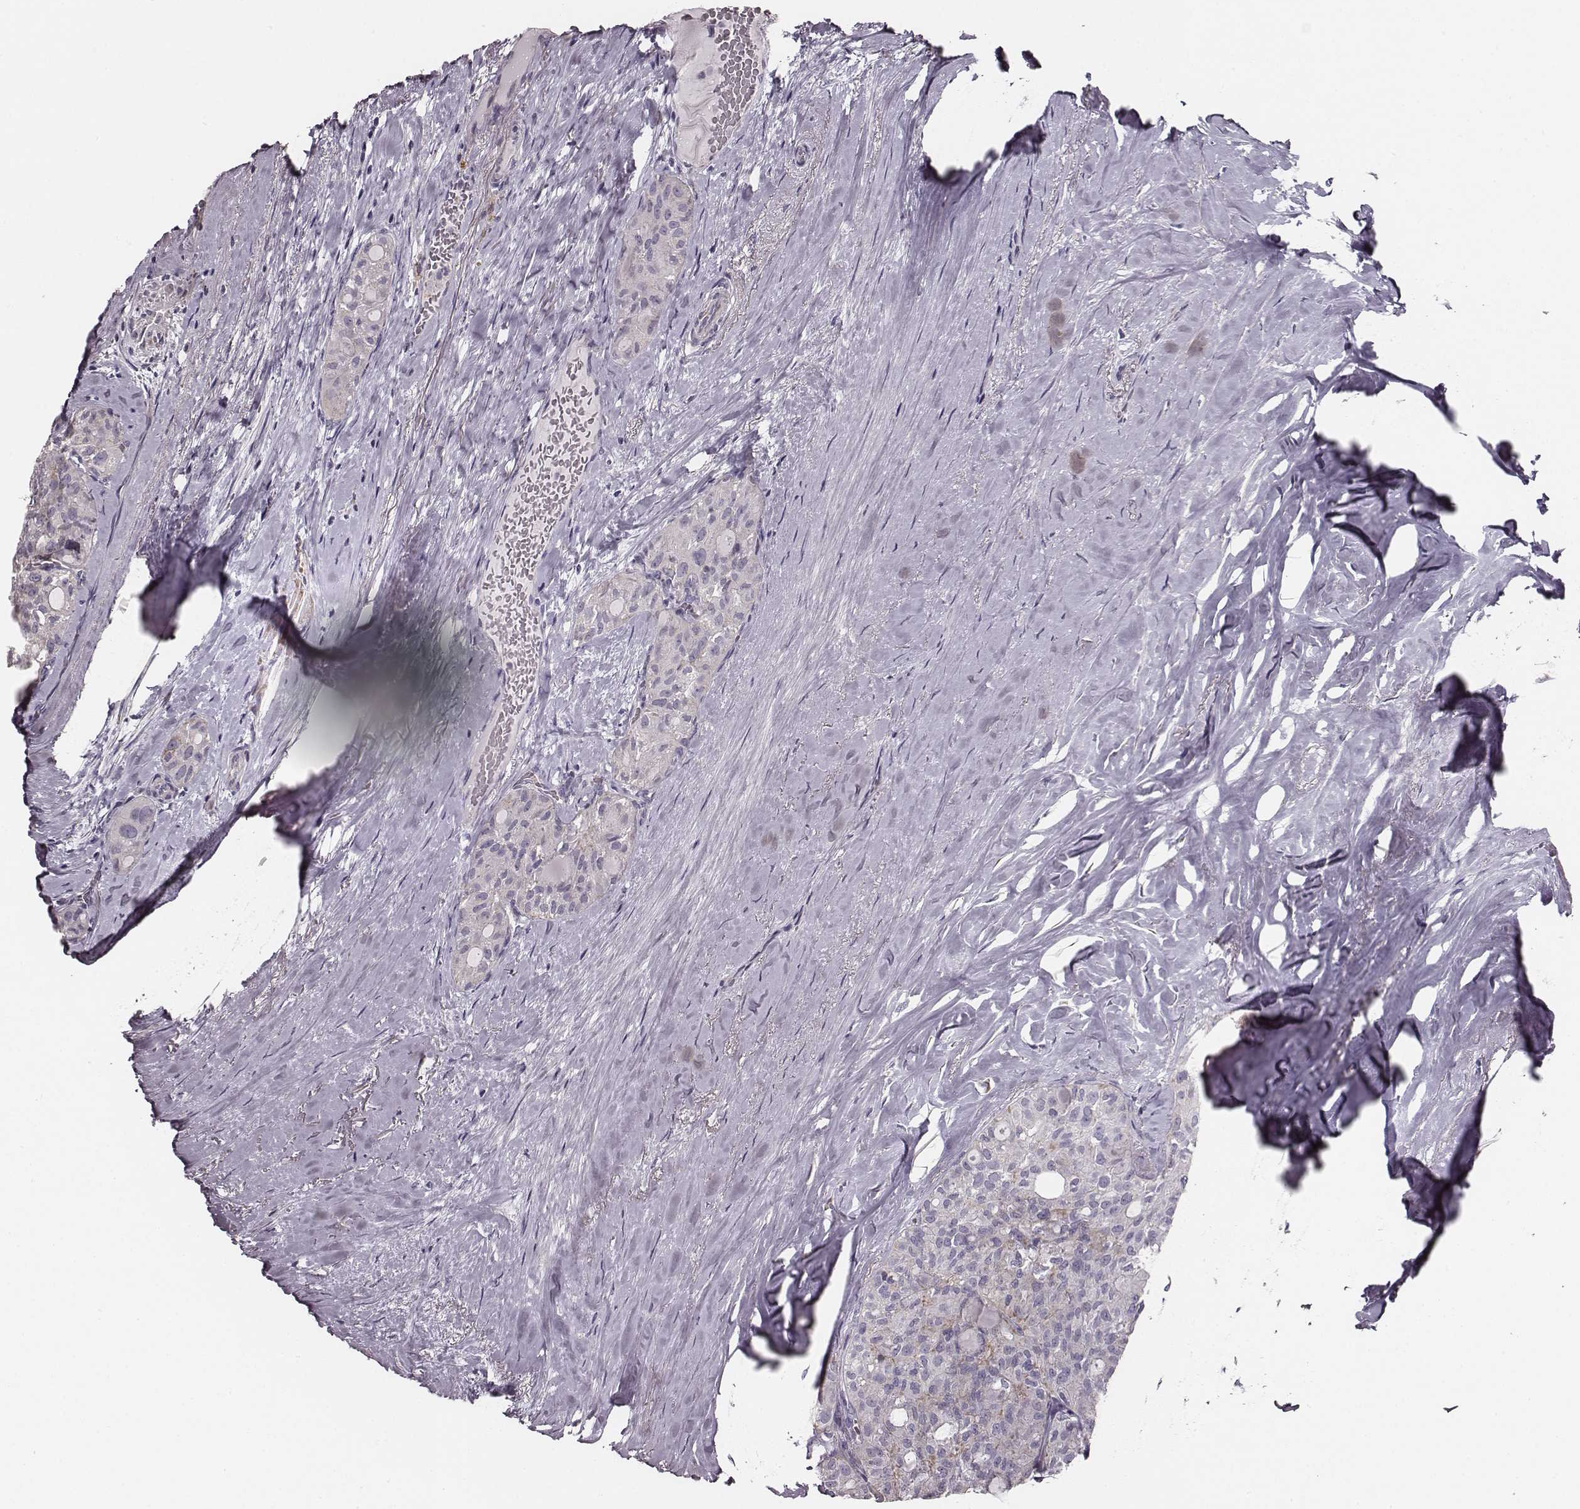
{"staining": {"intensity": "weak", "quantity": "25%-75%", "location": "cytoplasmic/membranous"}, "tissue": "thyroid cancer", "cell_type": "Tumor cells", "image_type": "cancer", "snomed": [{"axis": "morphology", "description": "Follicular adenoma carcinoma, NOS"}, {"axis": "topography", "description": "Thyroid gland"}], "caption": "The image exhibits a brown stain indicating the presence of a protein in the cytoplasmic/membranous of tumor cells in thyroid follicular adenoma carcinoma.", "gene": "UBL4B", "patient": {"sex": "male", "age": 75}}